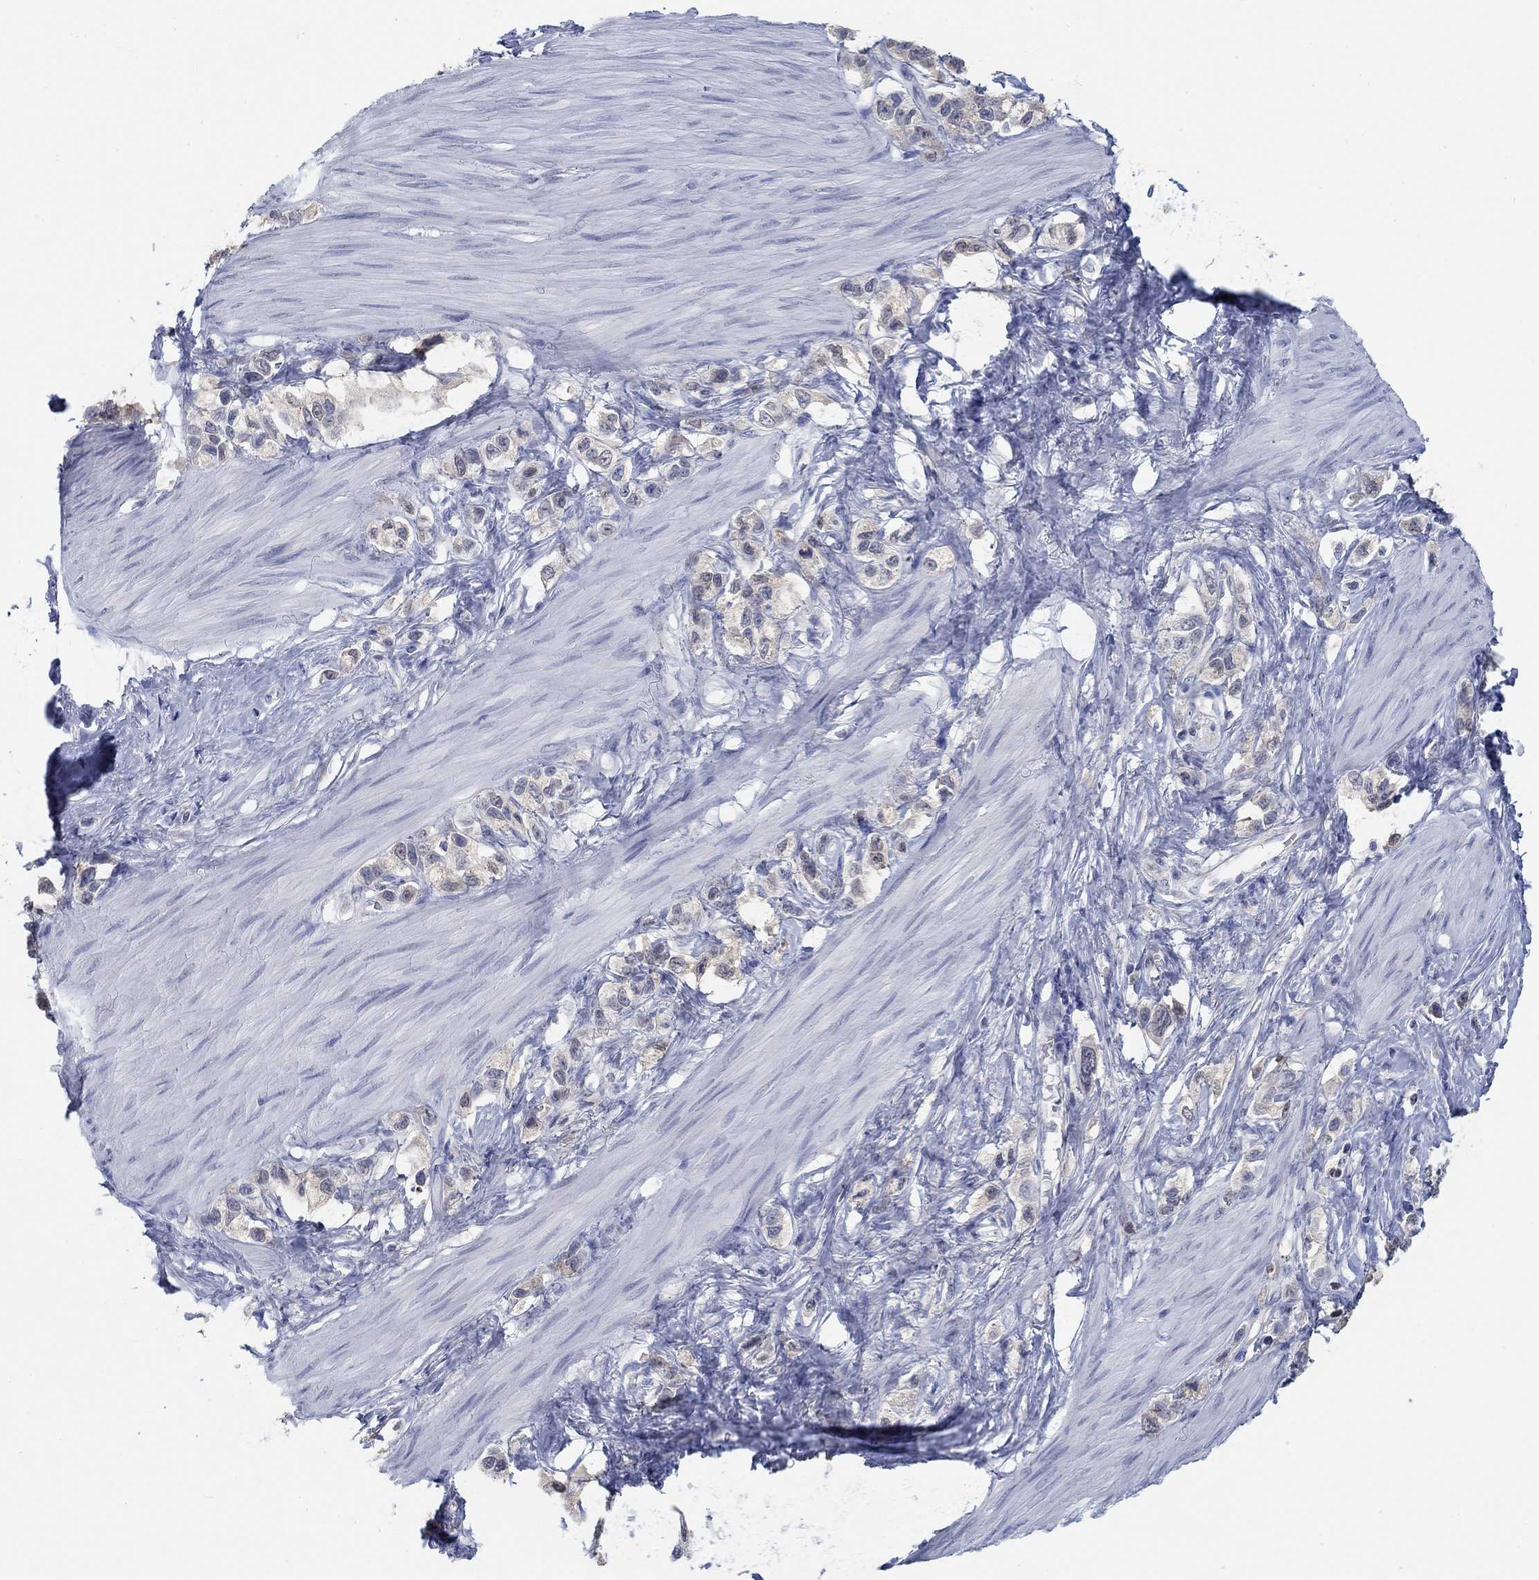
{"staining": {"intensity": "weak", "quantity": "25%-75%", "location": "cytoplasmic/membranous"}, "tissue": "stomach cancer", "cell_type": "Tumor cells", "image_type": "cancer", "snomed": [{"axis": "morphology", "description": "Normal tissue, NOS"}, {"axis": "morphology", "description": "Adenocarcinoma, NOS"}, {"axis": "morphology", "description": "Adenocarcinoma, High grade"}, {"axis": "topography", "description": "Stomach, upper"}, {"axis": "topography", "description": "Stomach"}], "caption": "Tumor cells display low levels of weak cytoplasmic/membranous positivity in about 25%-75% of cells in human stomach adenocarcinoma.", "gene": "TEKT4", "patient": {"sex": "female", "age": 65}}